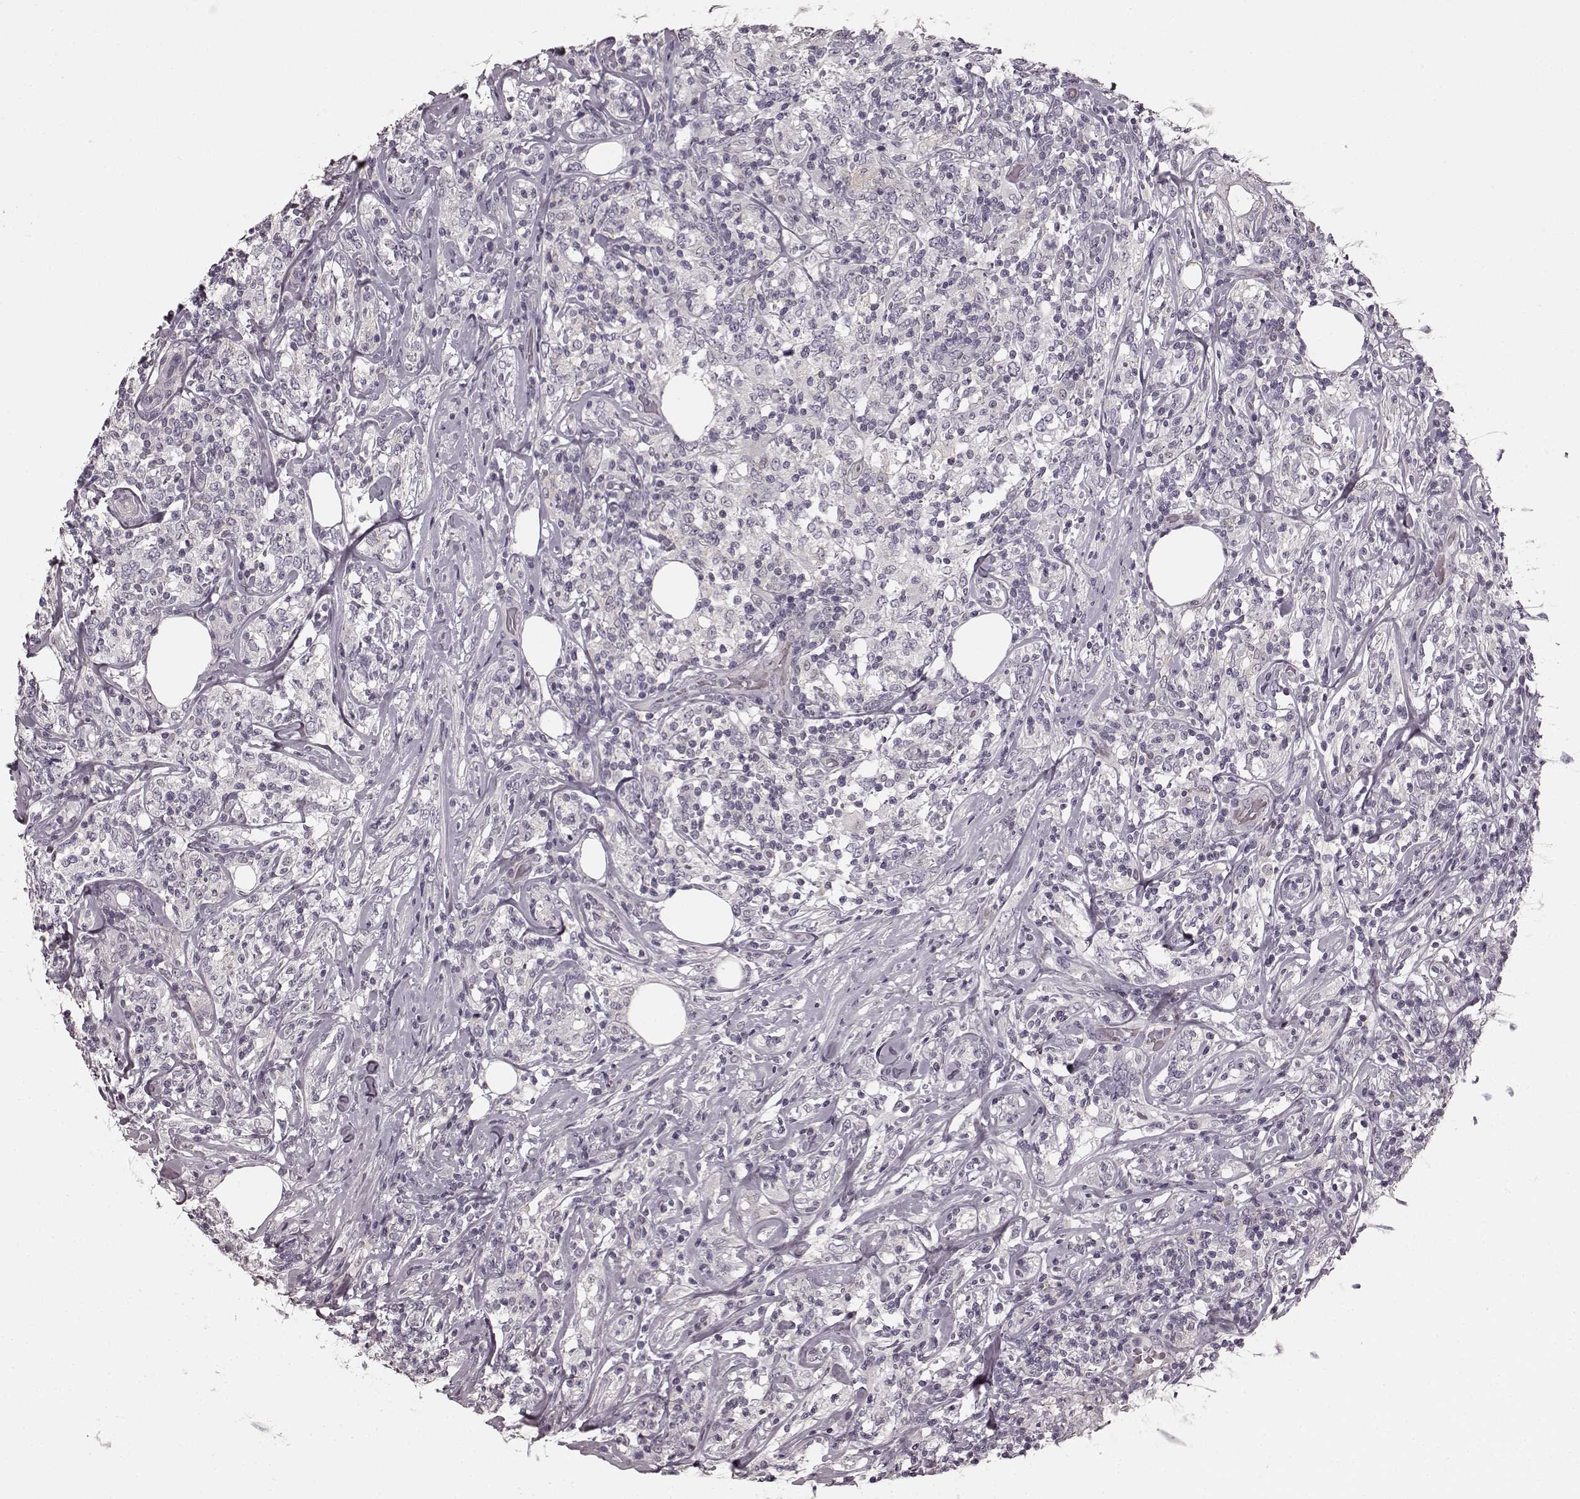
{"staining": {"intensity": "negative", "quantity": "none", "location": "none"}, "tissue": "lymphoma", "cell_type": "Tumor cells", "image_type": "cancer", "snomed": [{"axis": "morphology", "description": "Malignant lymphoma, non-Hodgkin's type, High grade"}, {"axis": "topography", "description": "Lymph node"}], "caption": "This is an IHC image of lymphoma. There is no positivity in tumor cells.", "gene": "PRKCE", "patient": {"sex": "female", "age": 84}}